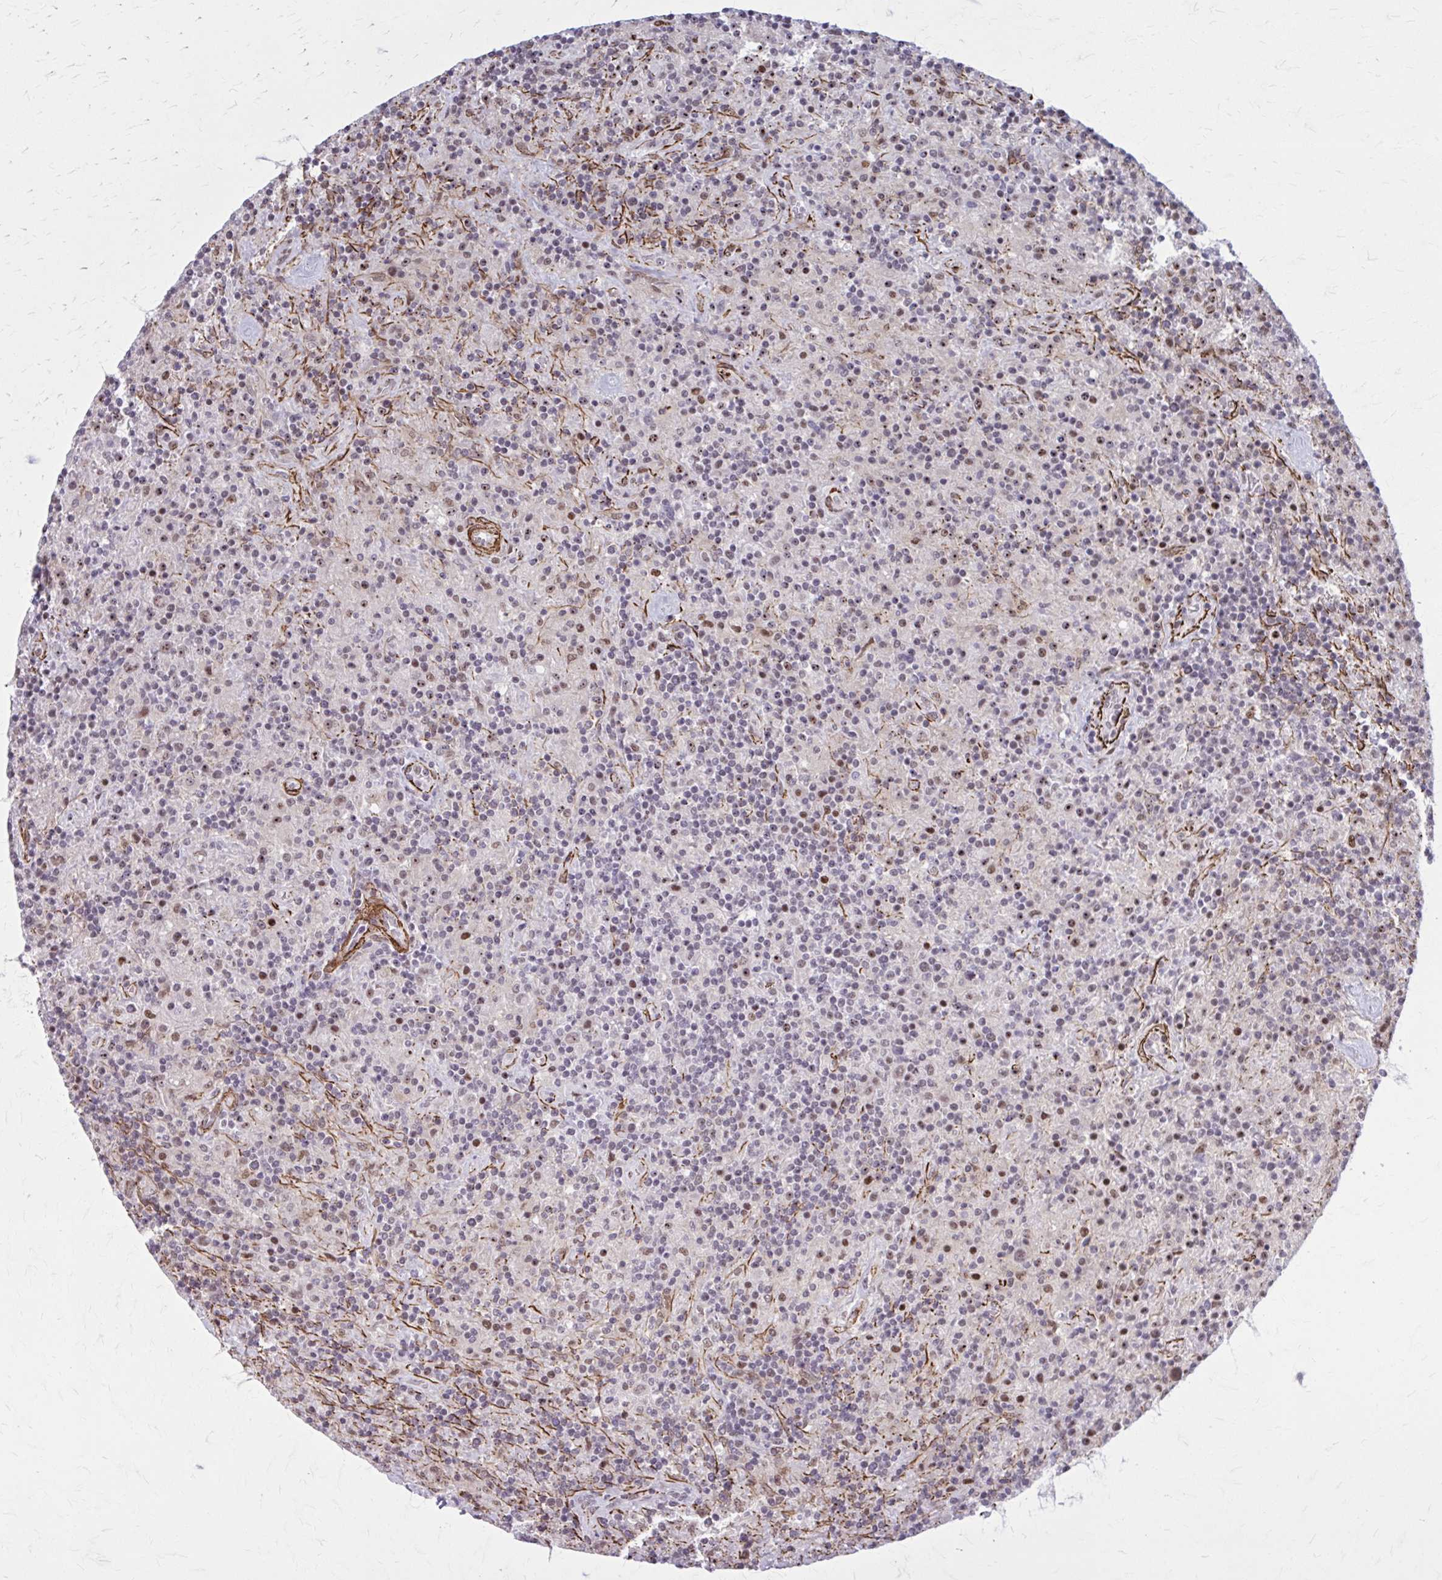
{"staining": {"intensity": "weak", "quantity": "25%-75%", "location": "nuclear"}, "tissue": "lymphoma", "cell_type": "Tumor cells", "image_type": "cancer", "snomed": [{"axis": "morphology", "description": "Hodgkin's disease, NOS"}, {"axis": "topography", "description": "Lymph node"}], "caption": "An image of lymphoma stained for a protein reveals weak nuclear brown staining in tumor cells.", "gene": "NRBF2", "patient": {"sex": "male", "age": 70}}